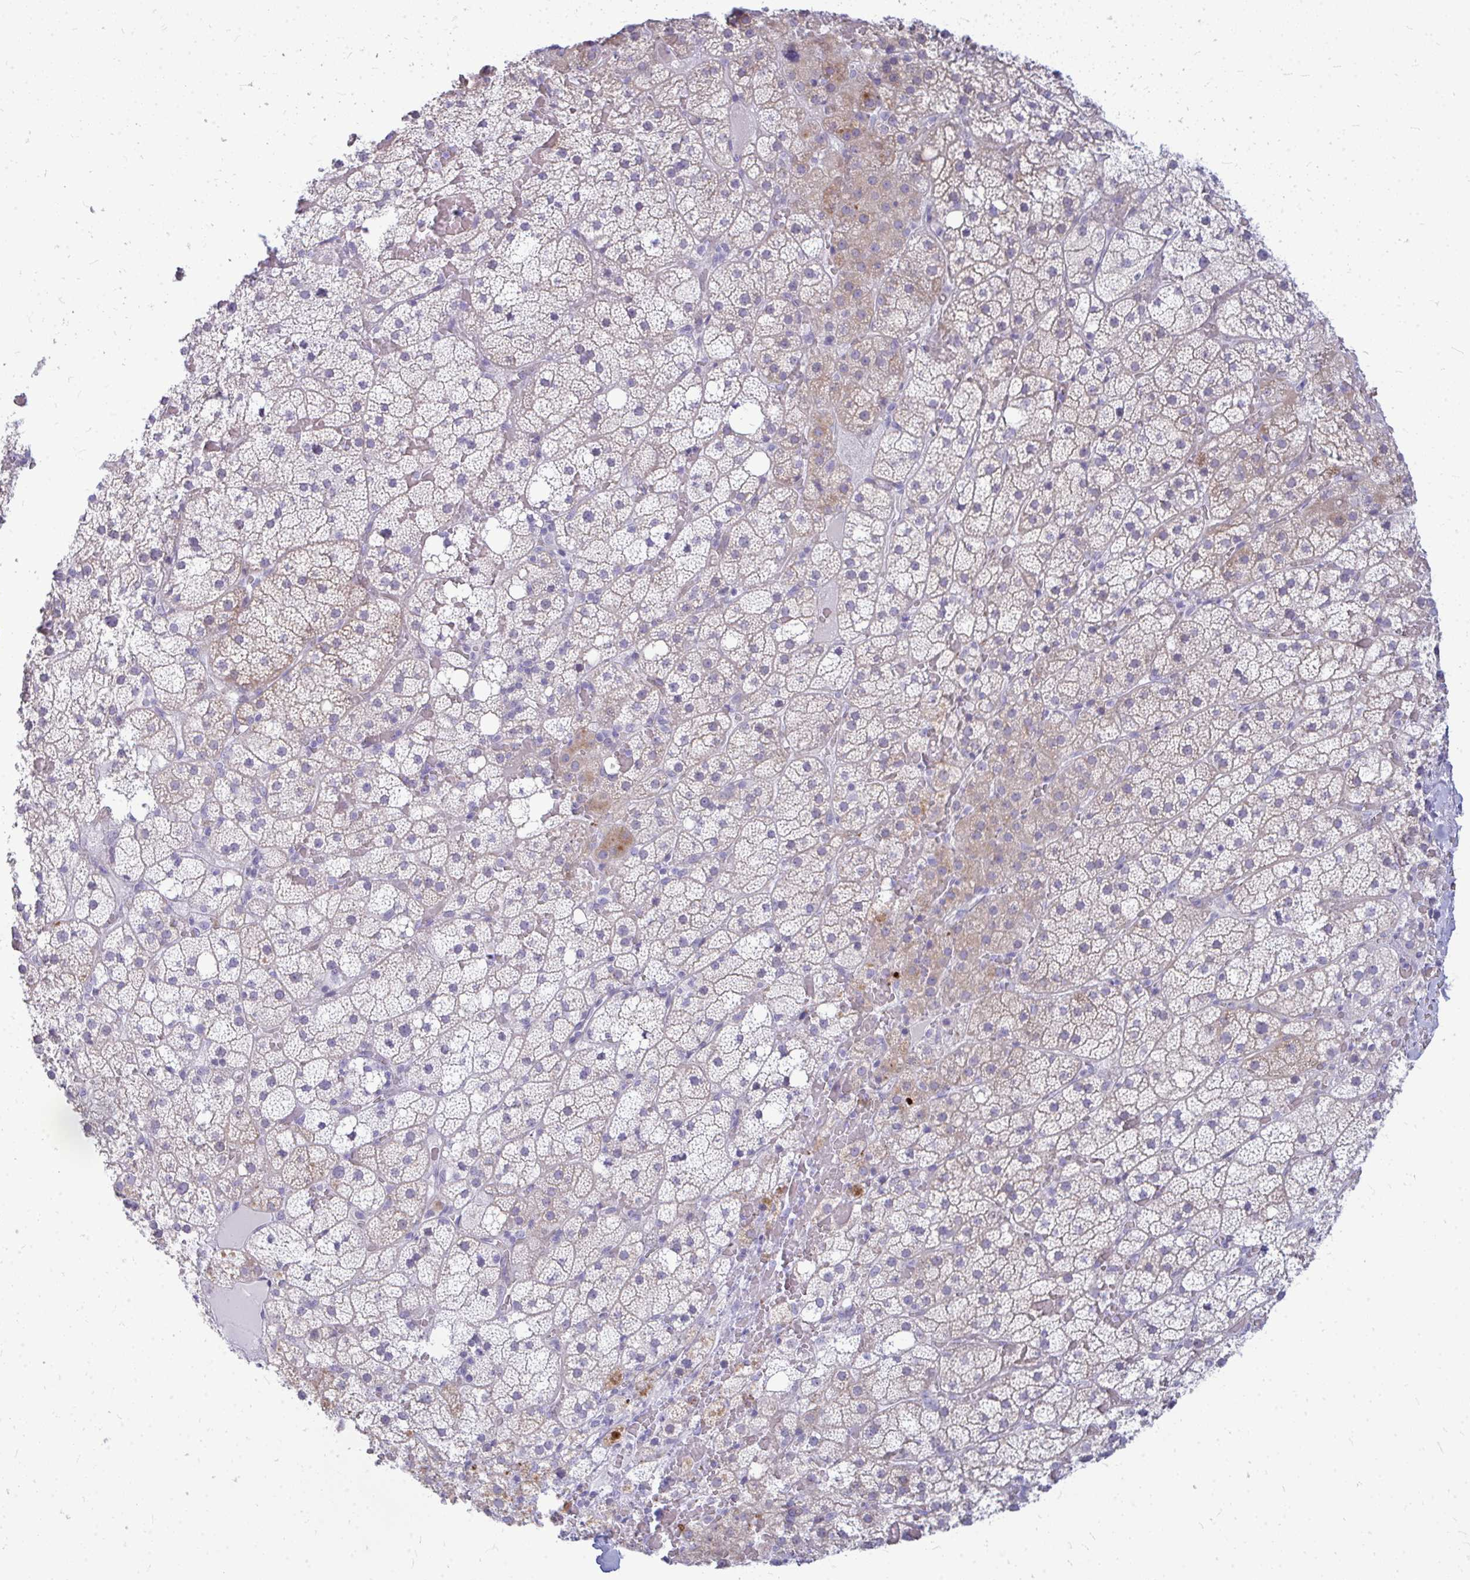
{"staining": {"intensity": "moderate", "quantity": "<25%", "location": "cytoplasmic/membranous"}, "tissue": "adrenal gland", "cell_type": "Glandular cells", "image_type": "normal", "snomed": [{"axis": "morphology", "description": "Normal tissue, NOS"}, {"axis": "topography", "description": "Adrenal gland"}], "caption": "Adrenal gland stained with IHC exhibits moderate cytoplasmic/membranous positivity in approximately <25% of glandular cells.", "gene": "TSPEAR", "patient": {"sex": "male", "age": 53}}